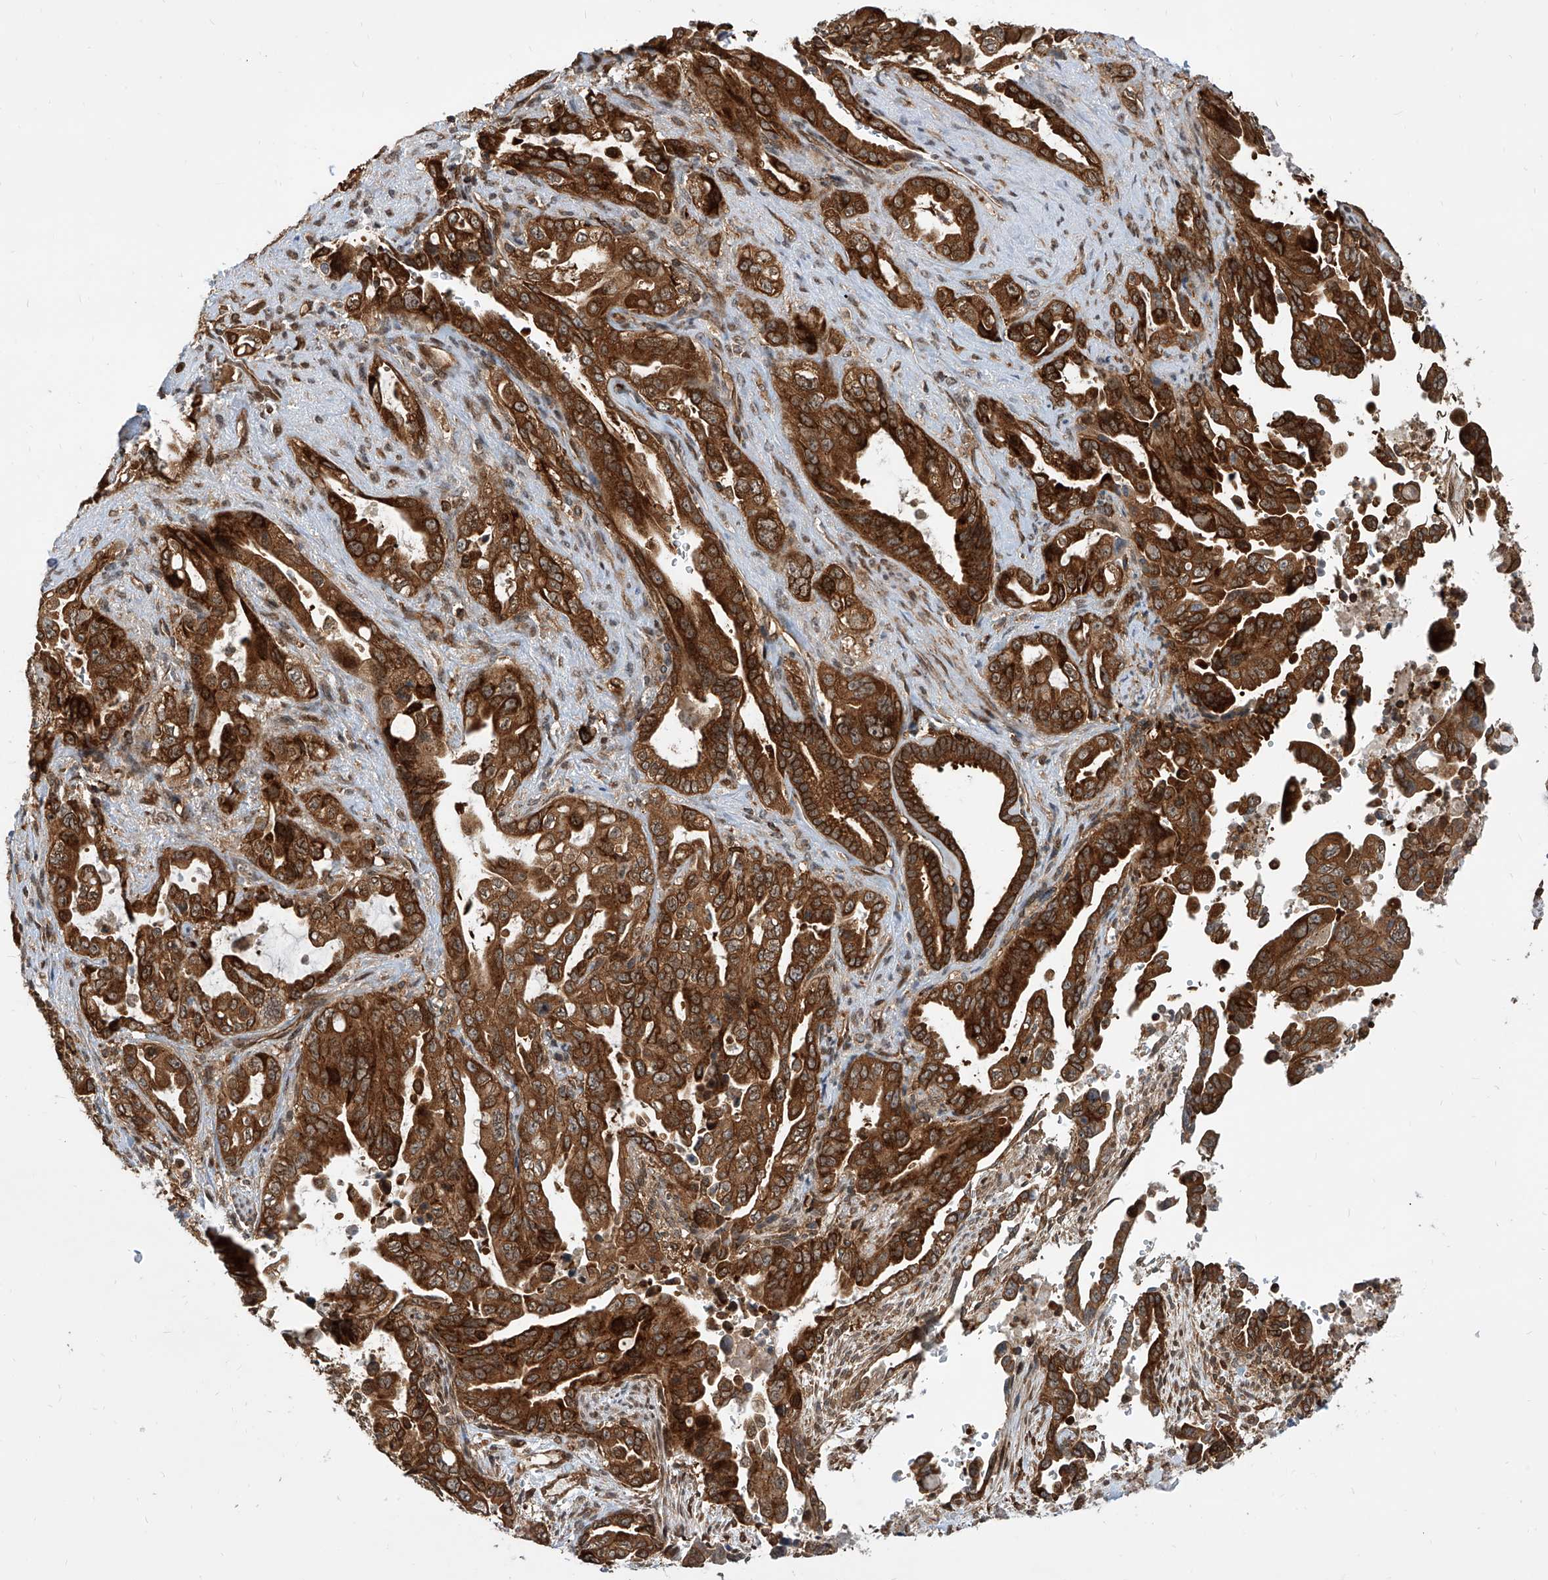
{"staining": {"intensity": "strong", "quantity": ">75%", "location": "cytoplasmic/membranous"}, "tissue": "pancreatic cancer", "cell_type": "Tumor cells", "image_type": "cancer", "snomed": [{"axis": "morphology", "description": "Adenocarcinoma, NOS"}, {"axis": "topography", "description": "Pancreas"}], "caption": "A photomicrograph of human pancreatic cancer stained for a protein displays strong cytoplasmic/membranous brown staining in tumor cells.", "gene": "MAGED2", "patient": {"sex": "male", "age": 70}}